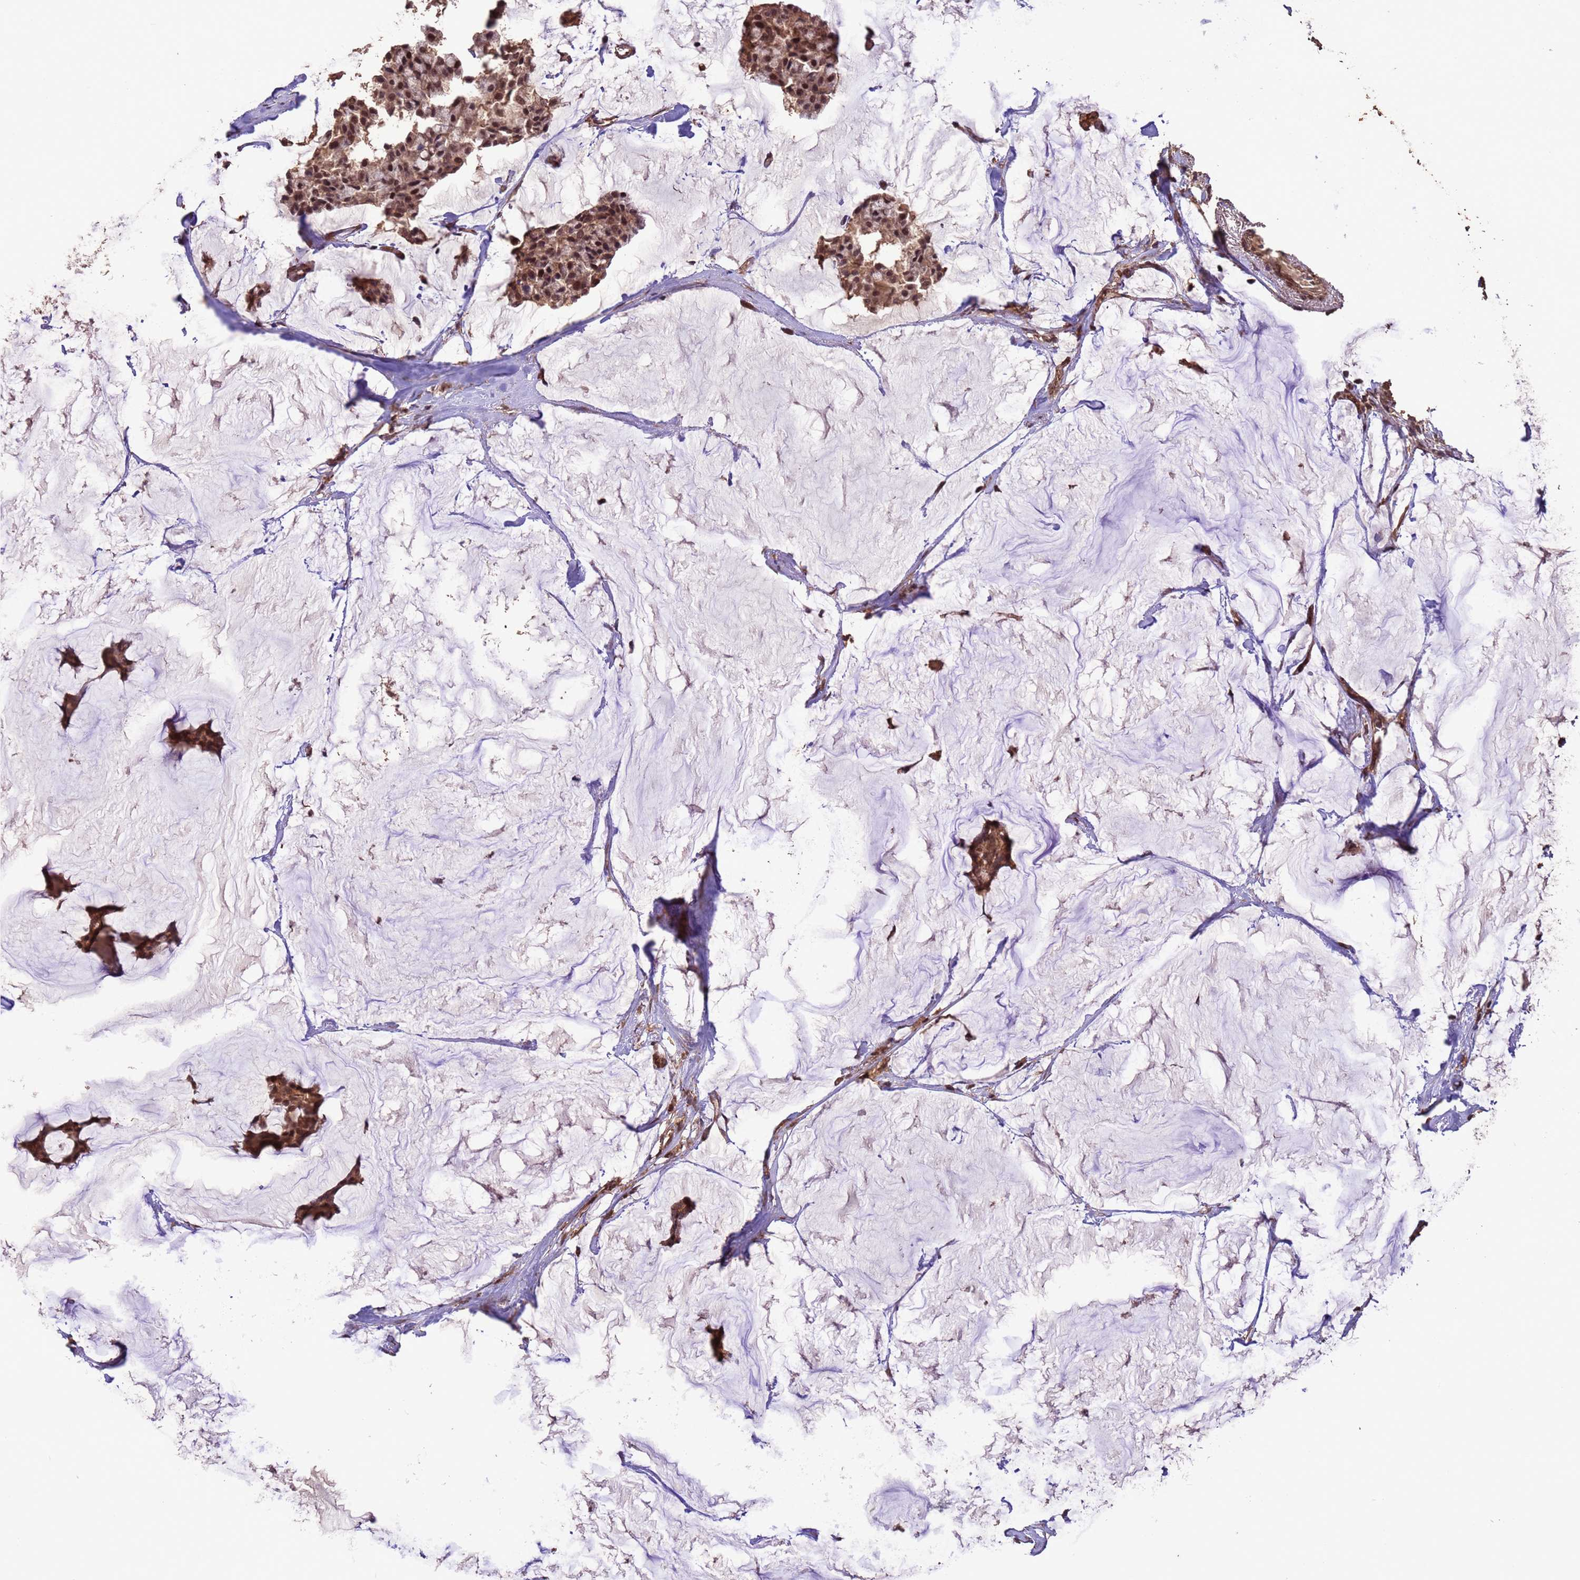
{"staining": {"intensity": "moderate", "quantity": ">75%", "location": "cytoplasmic/membranous,nuclear"}, "tissue": "breast cancer", "cell_type": "Tumor cells", "image_type": "cancer", "snomed": [{"axis": "morphology", "description": "Duct carcinoma"}, {"axis": "topography", "description": "Breast"}], "caption": "DAB immunohistochemical staining of infiltrating ductal carcinoma (breast) exhibits moderate cytoplasmic/membranous and nuclear protein positivity in about >75% of tumor cells.", "gene": "VSTM4", "patient": {"sex": "female", "age": 93}}